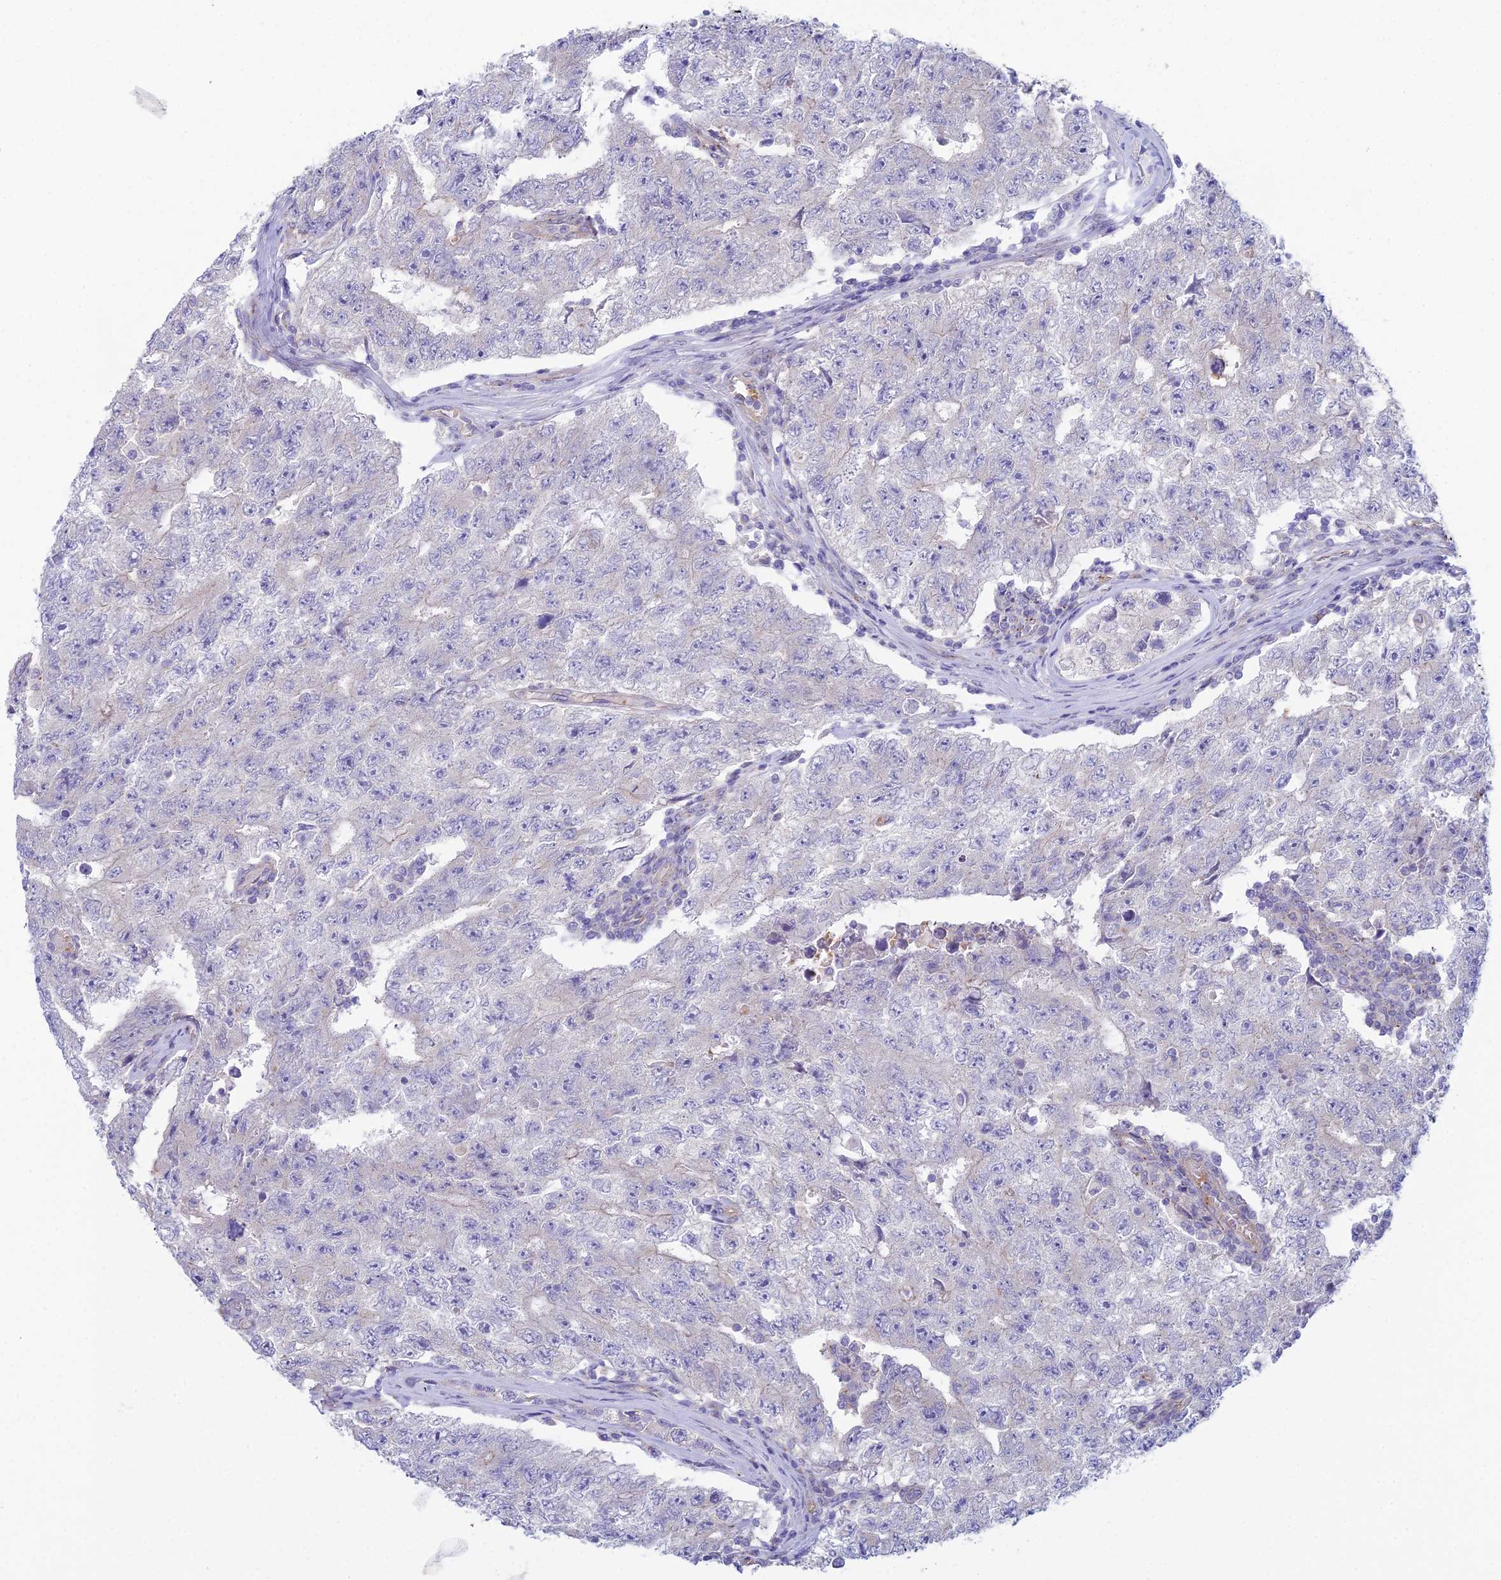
{"staining": {"intensity": "negative", "quantity": "none", "location": "none"}, "tissue": "testis cancer", "cell_type": "Tumor cells", "image_type": "cancer", "snomed": [{"axis": "morphology", "description": "Carcinoma, Embryonal, NOS"}, {"axis": "topography", "description": "Testis"}], "caption": "Testis cancer stained for a protein using IHC demonstrates no staining tumor cells.", "gene": "ZNF564", "patient": {"sex": "male", "age": 17}}